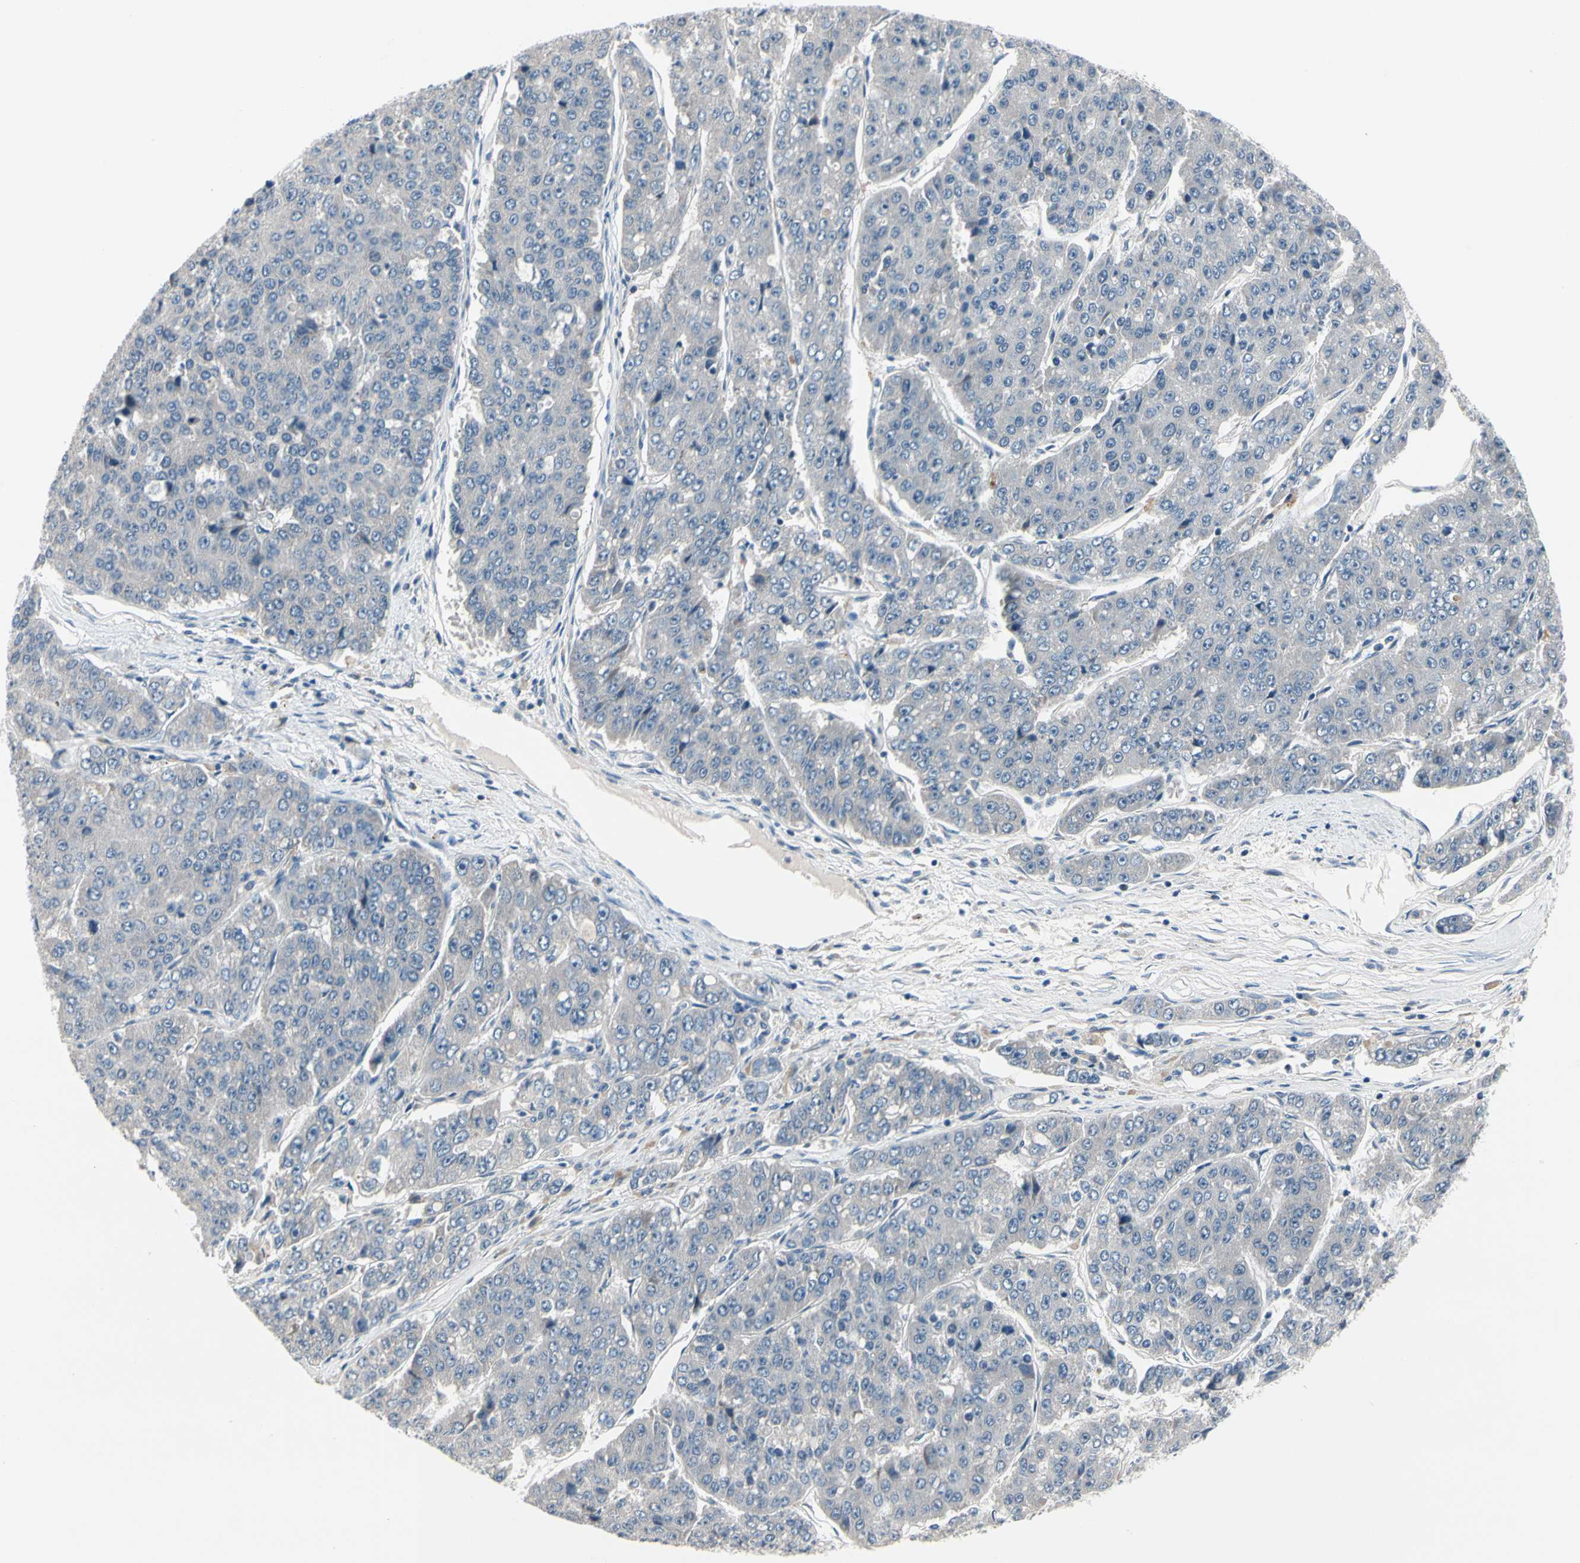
{"staining": {"intensity": "negative", "quantity": "none", "location": "none"}, "tissue": "pancreatic cancer", "cell_type": "Tumor cells", "image_type": "cancer", "snomed": [{"axis": "morphology", "description": "Adenocarcinoma, NOS"}, {"axis": "topography", "description": "Pancreas"}], "caption": "This micrograph is of pancreatic cancer (adenocarcinoma) stained with immunohistochemistry to label a protein in brown with the nuclei are counter-stained blue. There is no expression in tumor cells.", "gene": "SELENOK", "patient": {"sex": "male", "age": 50}}